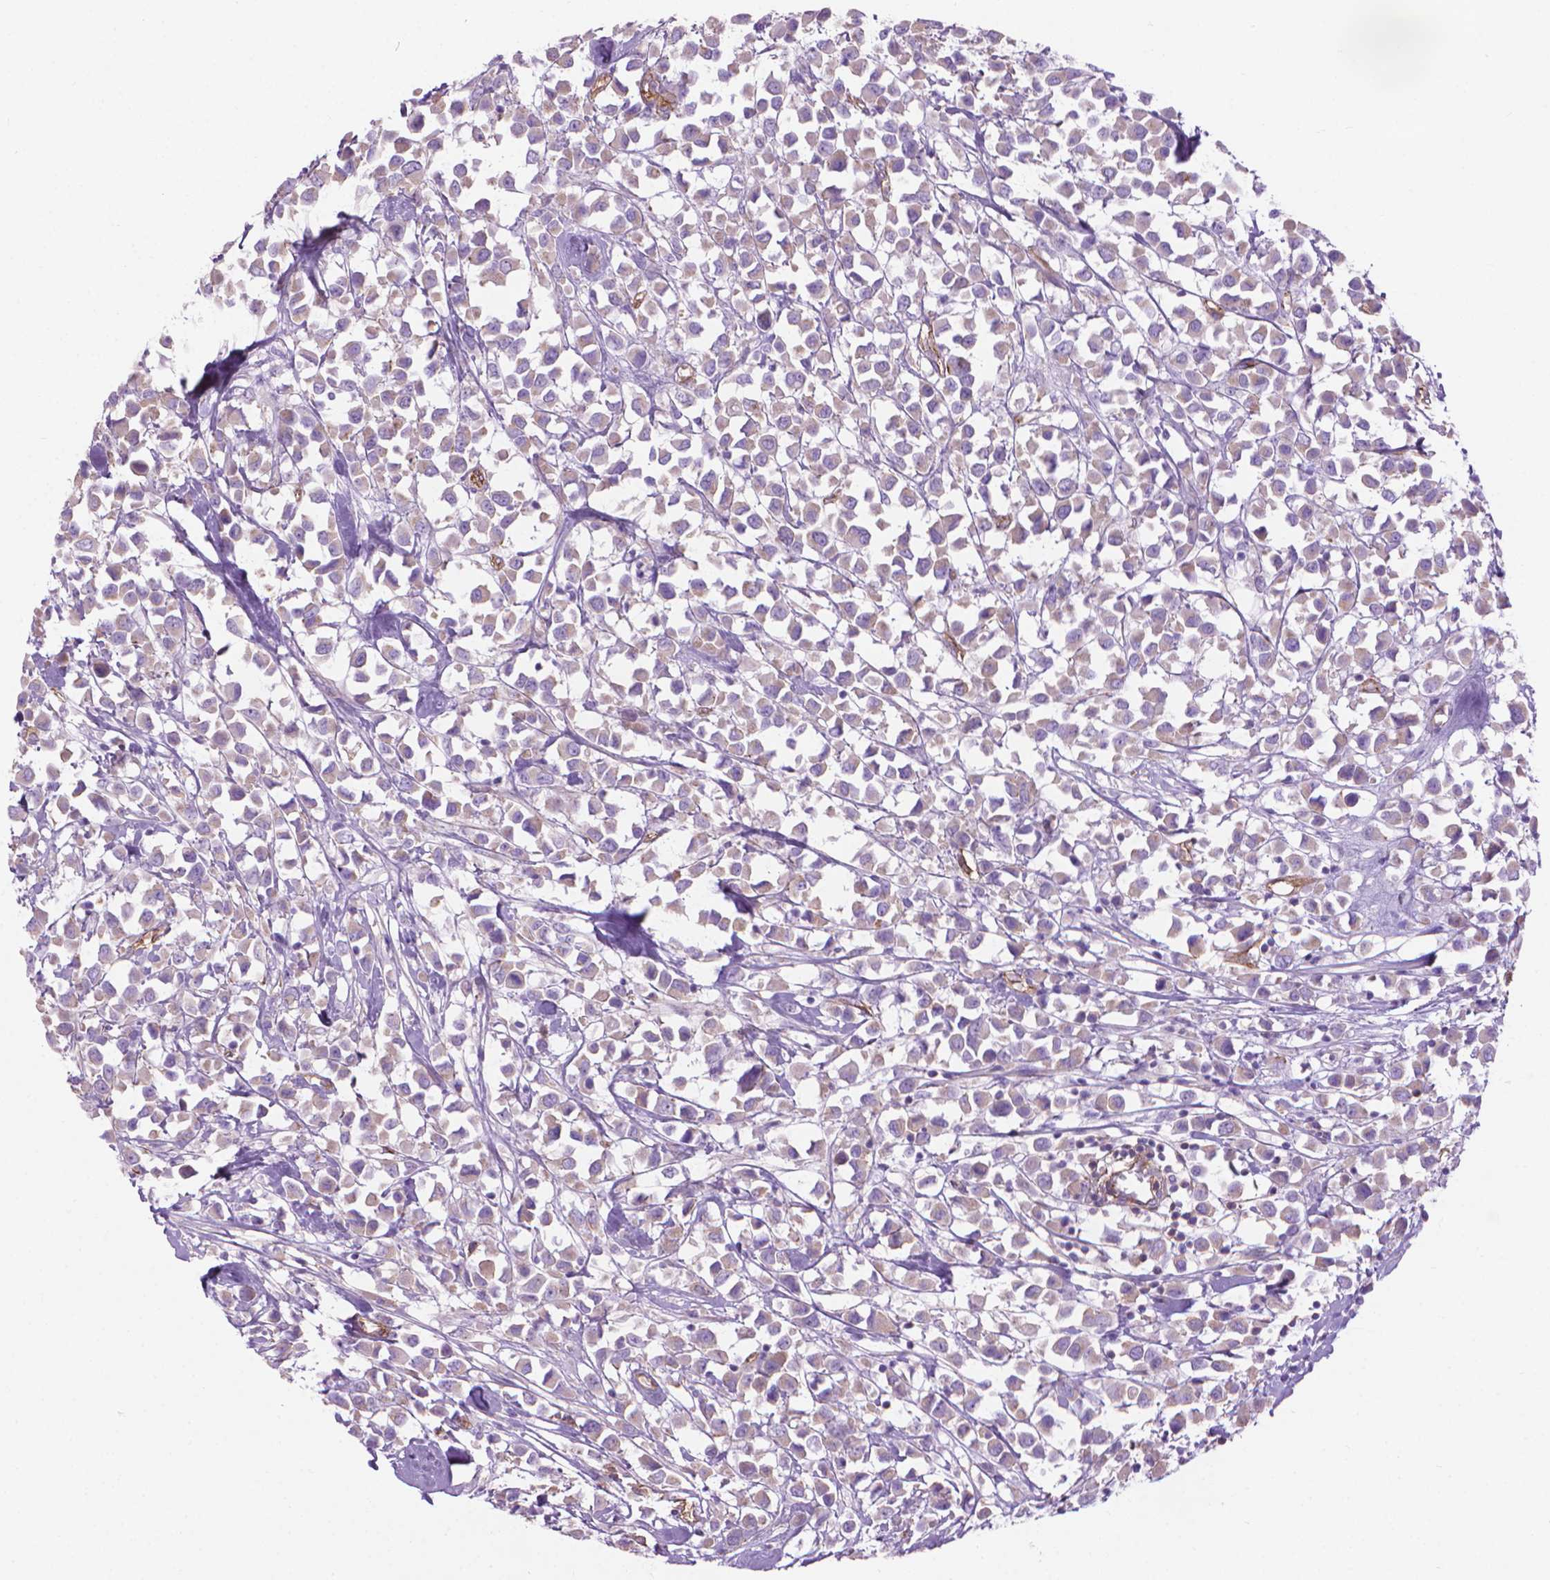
{"staining": {"intensity": "negative", "quantity": "none", "location": "none"}, "tissue": "breast cancer", "cell_type": "Tumor cells", "image_type": "cancer", "snomed": [{"axis": "morphology", "description": "Duct carcinoma"}, {"axis": "topography", "description": "Breast"}], "caption": "Tumor cells show no significant positivity in infiltrating ductal carcinoma (breast). (DAB immunohistochemistry (IHC) visualized using brightfield microscopy, high magnification).", "gene": "TENT5A", "patient": {"sex": "female", "age": 61}}